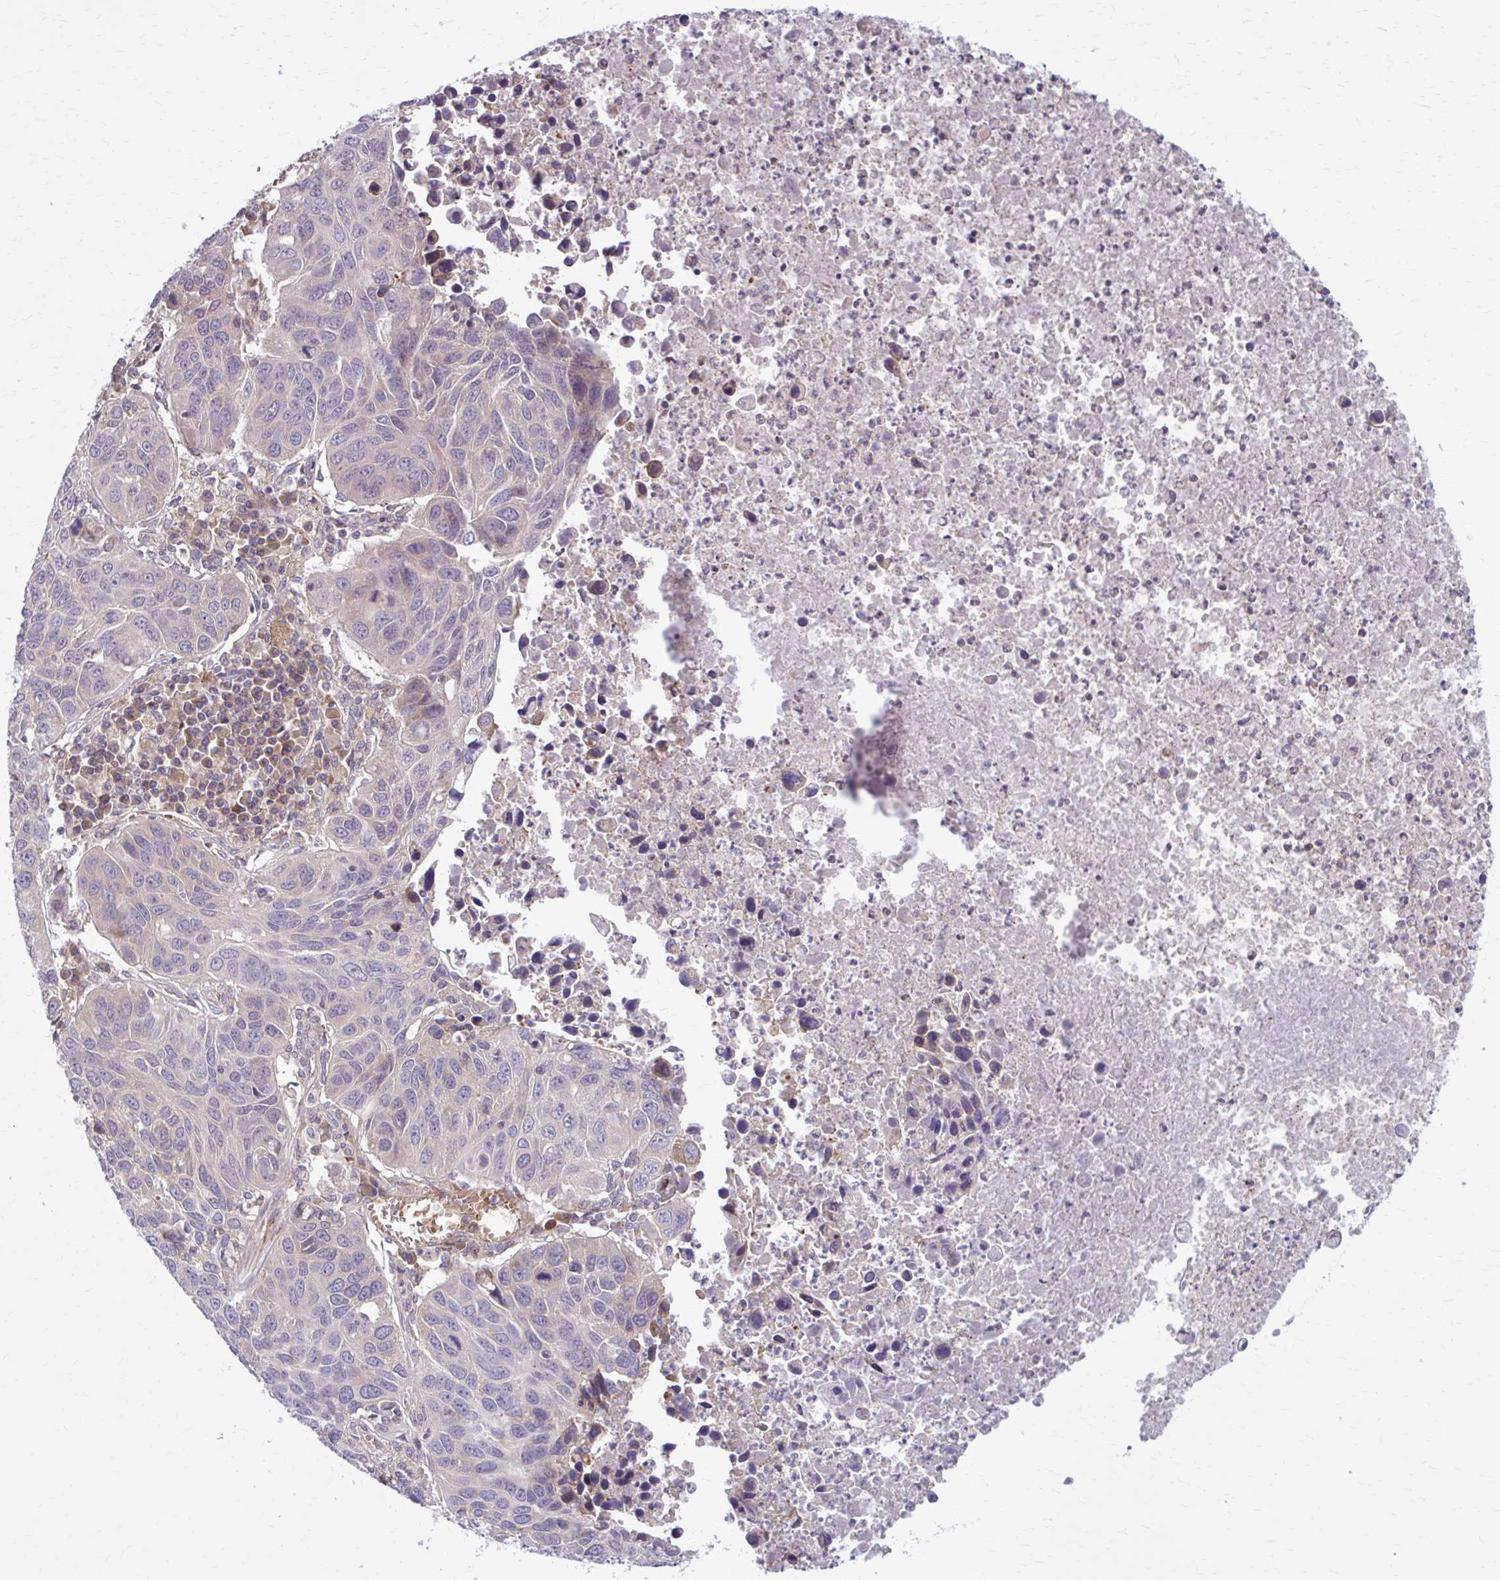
{"staining": {"intensity": "negative", "quantity": "none", "location": "none"}, "tissue": "lung cancer", "cell_type": "Tumor cells", "image_type": "cancer", "snomed": [{"axis": "morphology", "description": "Squamous cell carcinoma, NOS"}, {"axis": "topography", "description": "Lung"}], "caption": "High magnification brightfield microscopy of lung cancer stained with DAB (3,3'-diaminobenzidine) (brown) and counterstained with hematoxylin (blue): tumor cells show no significant expression.", "gene": "SNF8", "patient": {"sex": "female", "age": 61}}